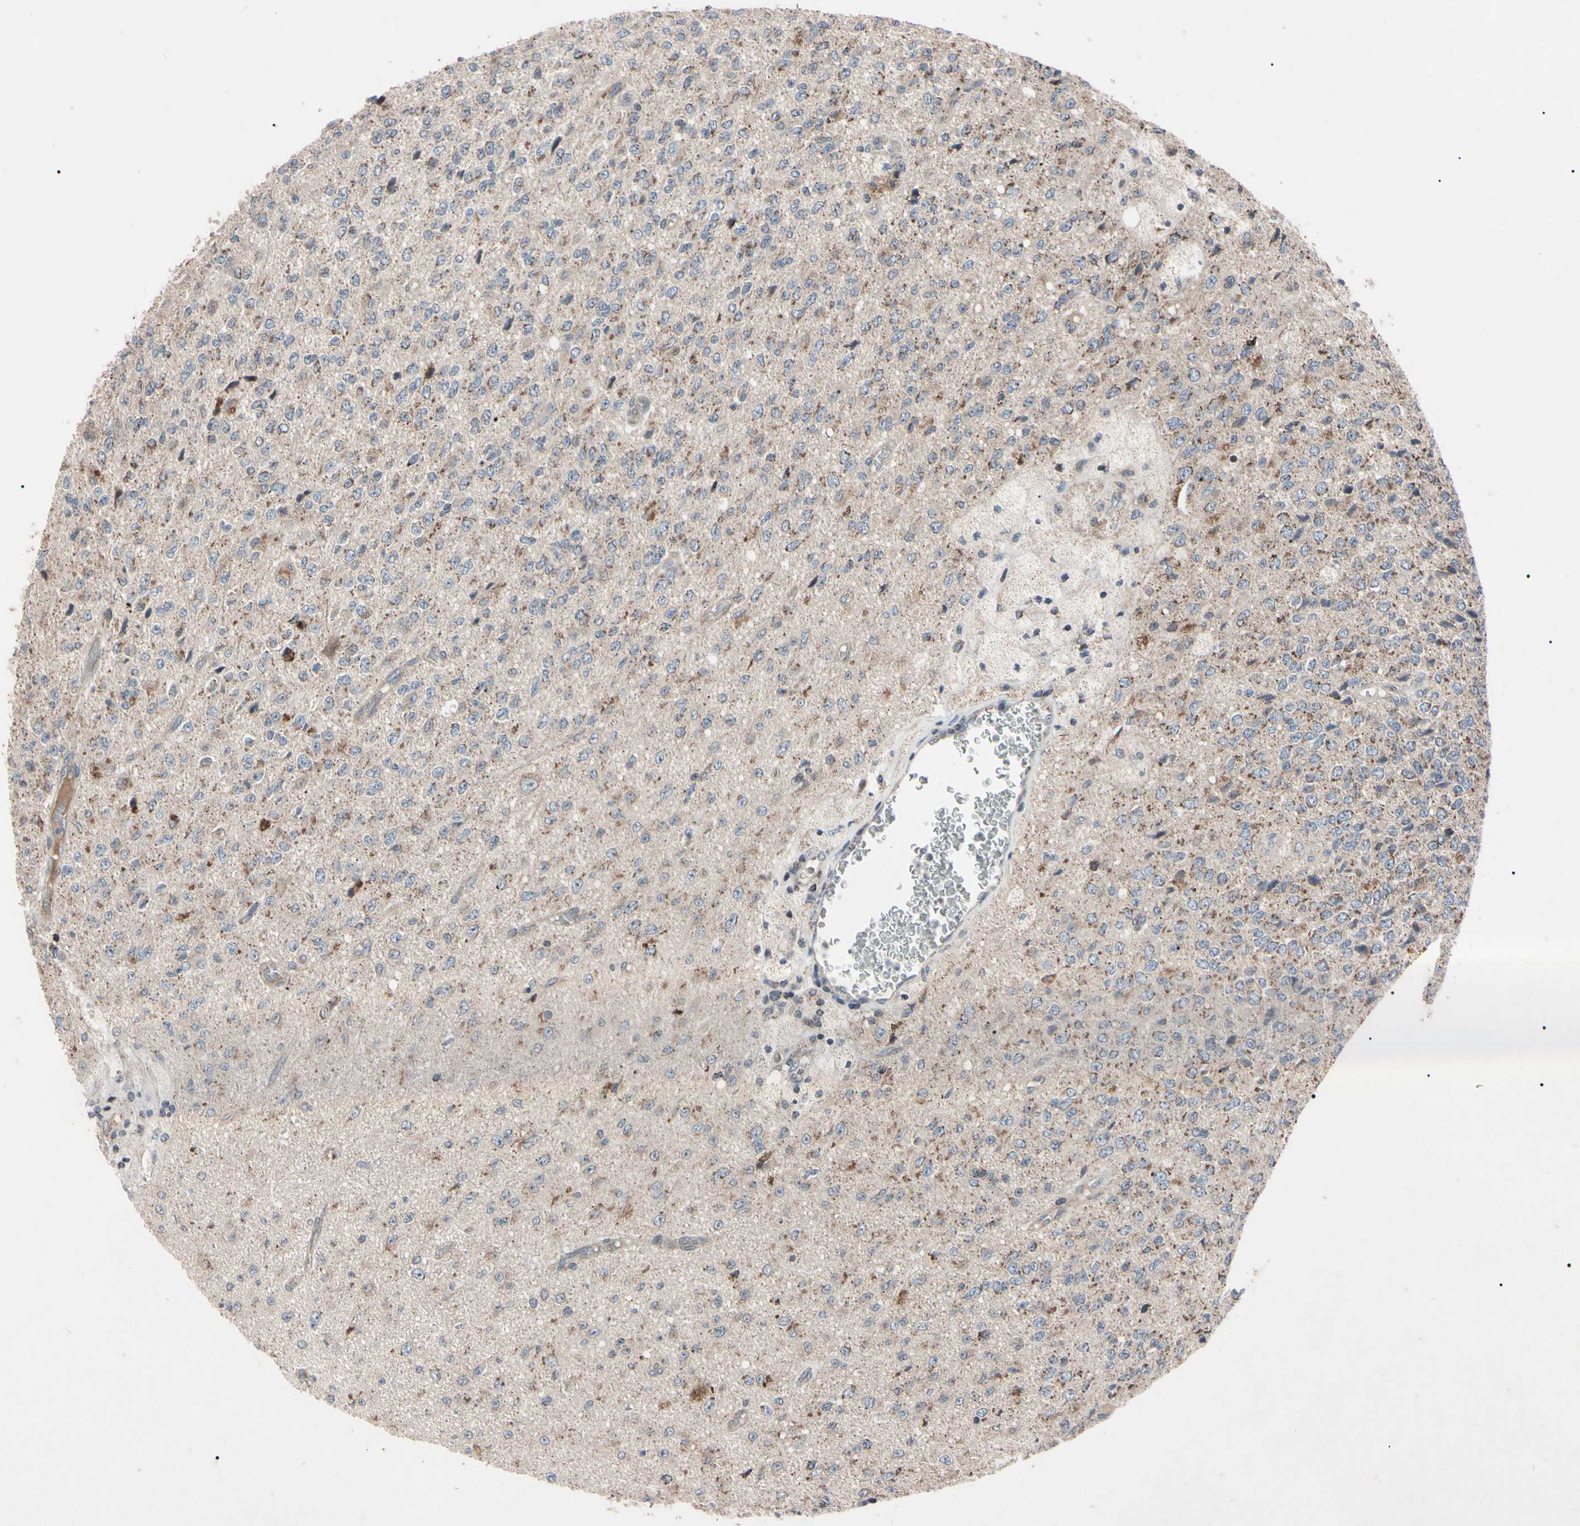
{"staining": {"intensity": "weak", "quantity": "25%-75%", "location": "cytoplasmic/membranous"}, "tissue": "glioma", "cell_type": "Tumor cells", "image_type": "cancer", "snomed": [{"axis": "morphology", "description": "Glioma, malignant, High grade"}, {"axis": "topography", "description": "pancreas cauda"}], "caption": "IHC image of glioma stained for a protein (brown), which exhibits low levels of weak cytoplasmic/membranous staining in approximately 25%-75% of tumor cells.", "gene": "TNFRSF1A", "patient": {"sex": "male", "age": 60}}